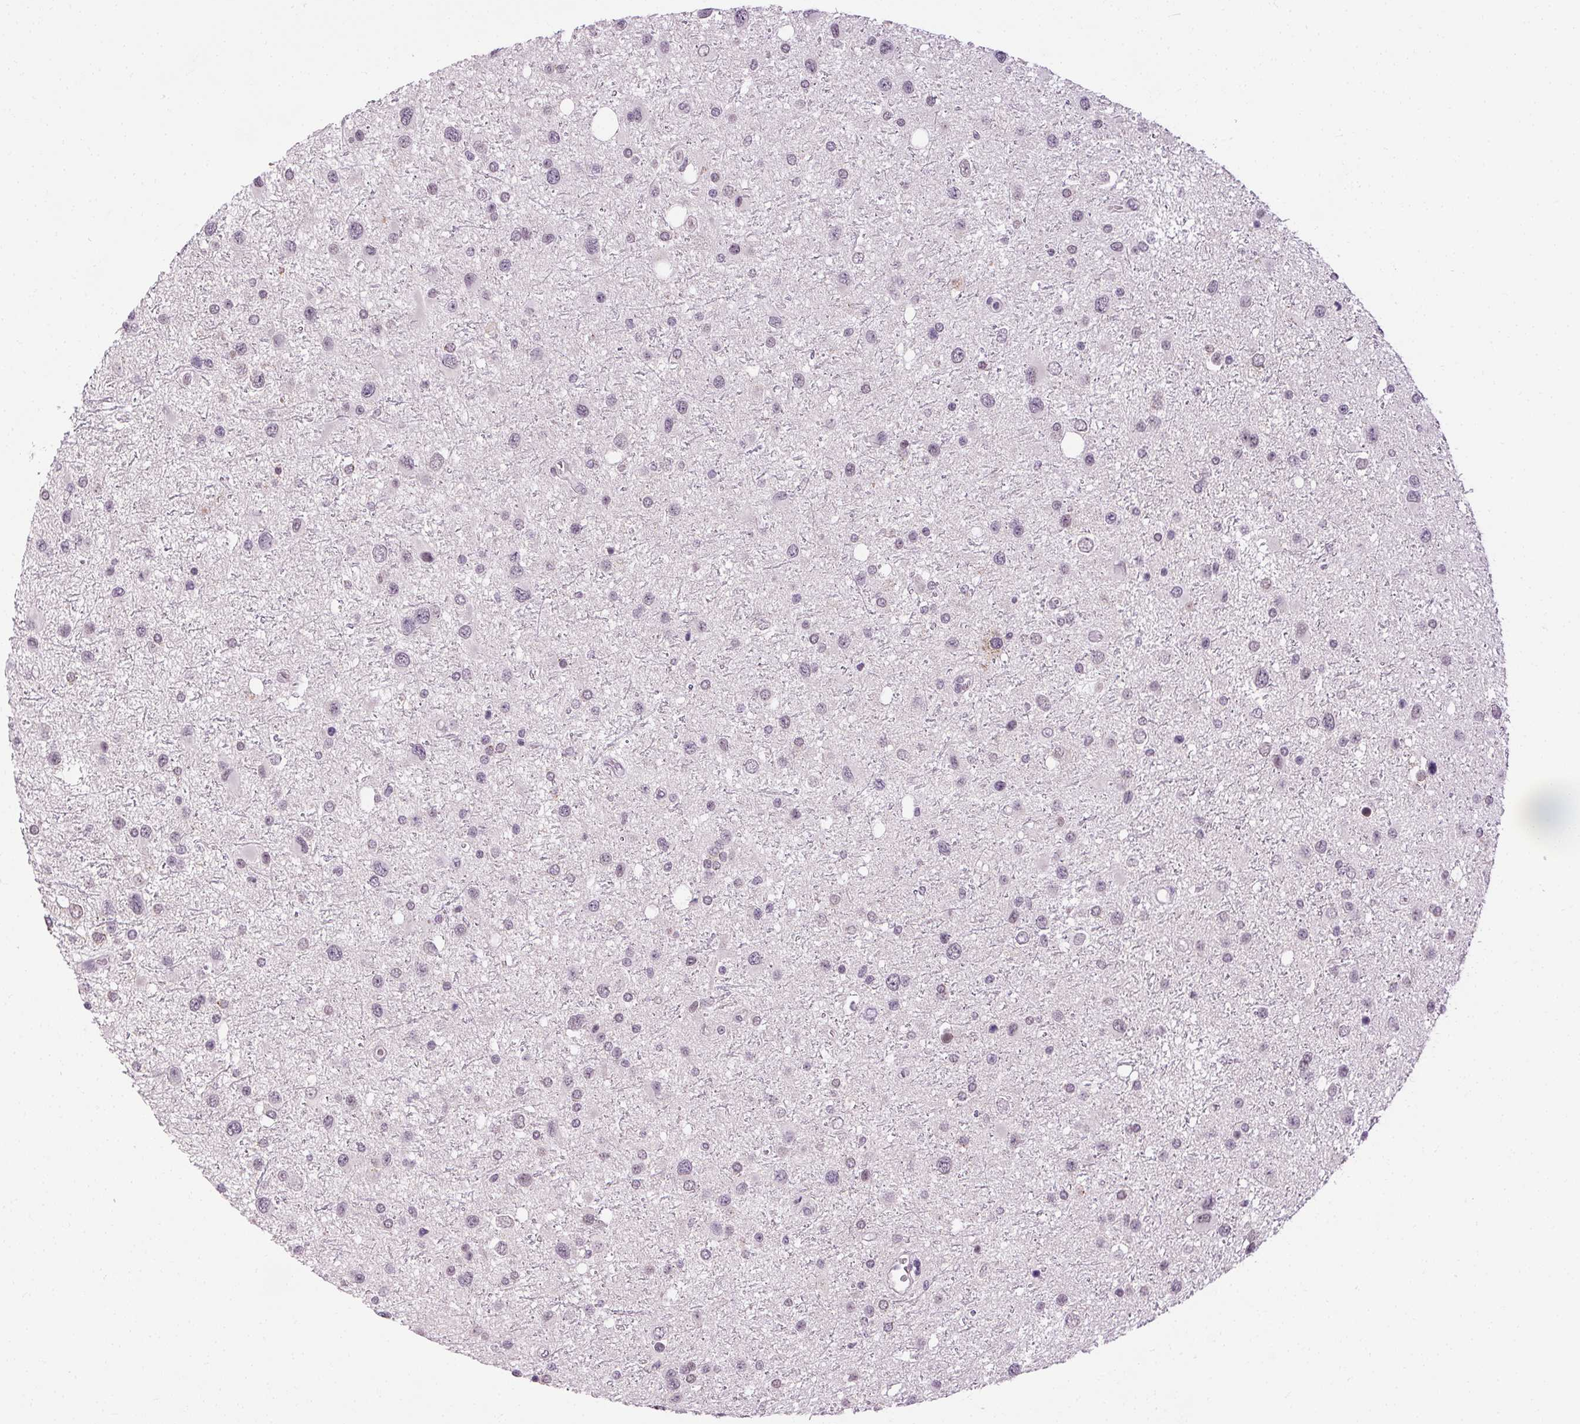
{"staining": {"intensity": "weak", "quantity": "25%-75%", "location": "nuclear"}, "tissue": "glioma", "cell_type": "Tumor cells", "image_type": "cancer", "snomed": [{"axis": "morphology", "description": "Glioma, malignant, Low grade"}, {"axis": "topography", "description": "Brain"}], "caption": "Protein expression analysis of glioma reveals weak nuclear positivity in about 25%-75% of tumor cells.", "gene": "FAM168A", "patient": {"sex": "female", "age": 32}}